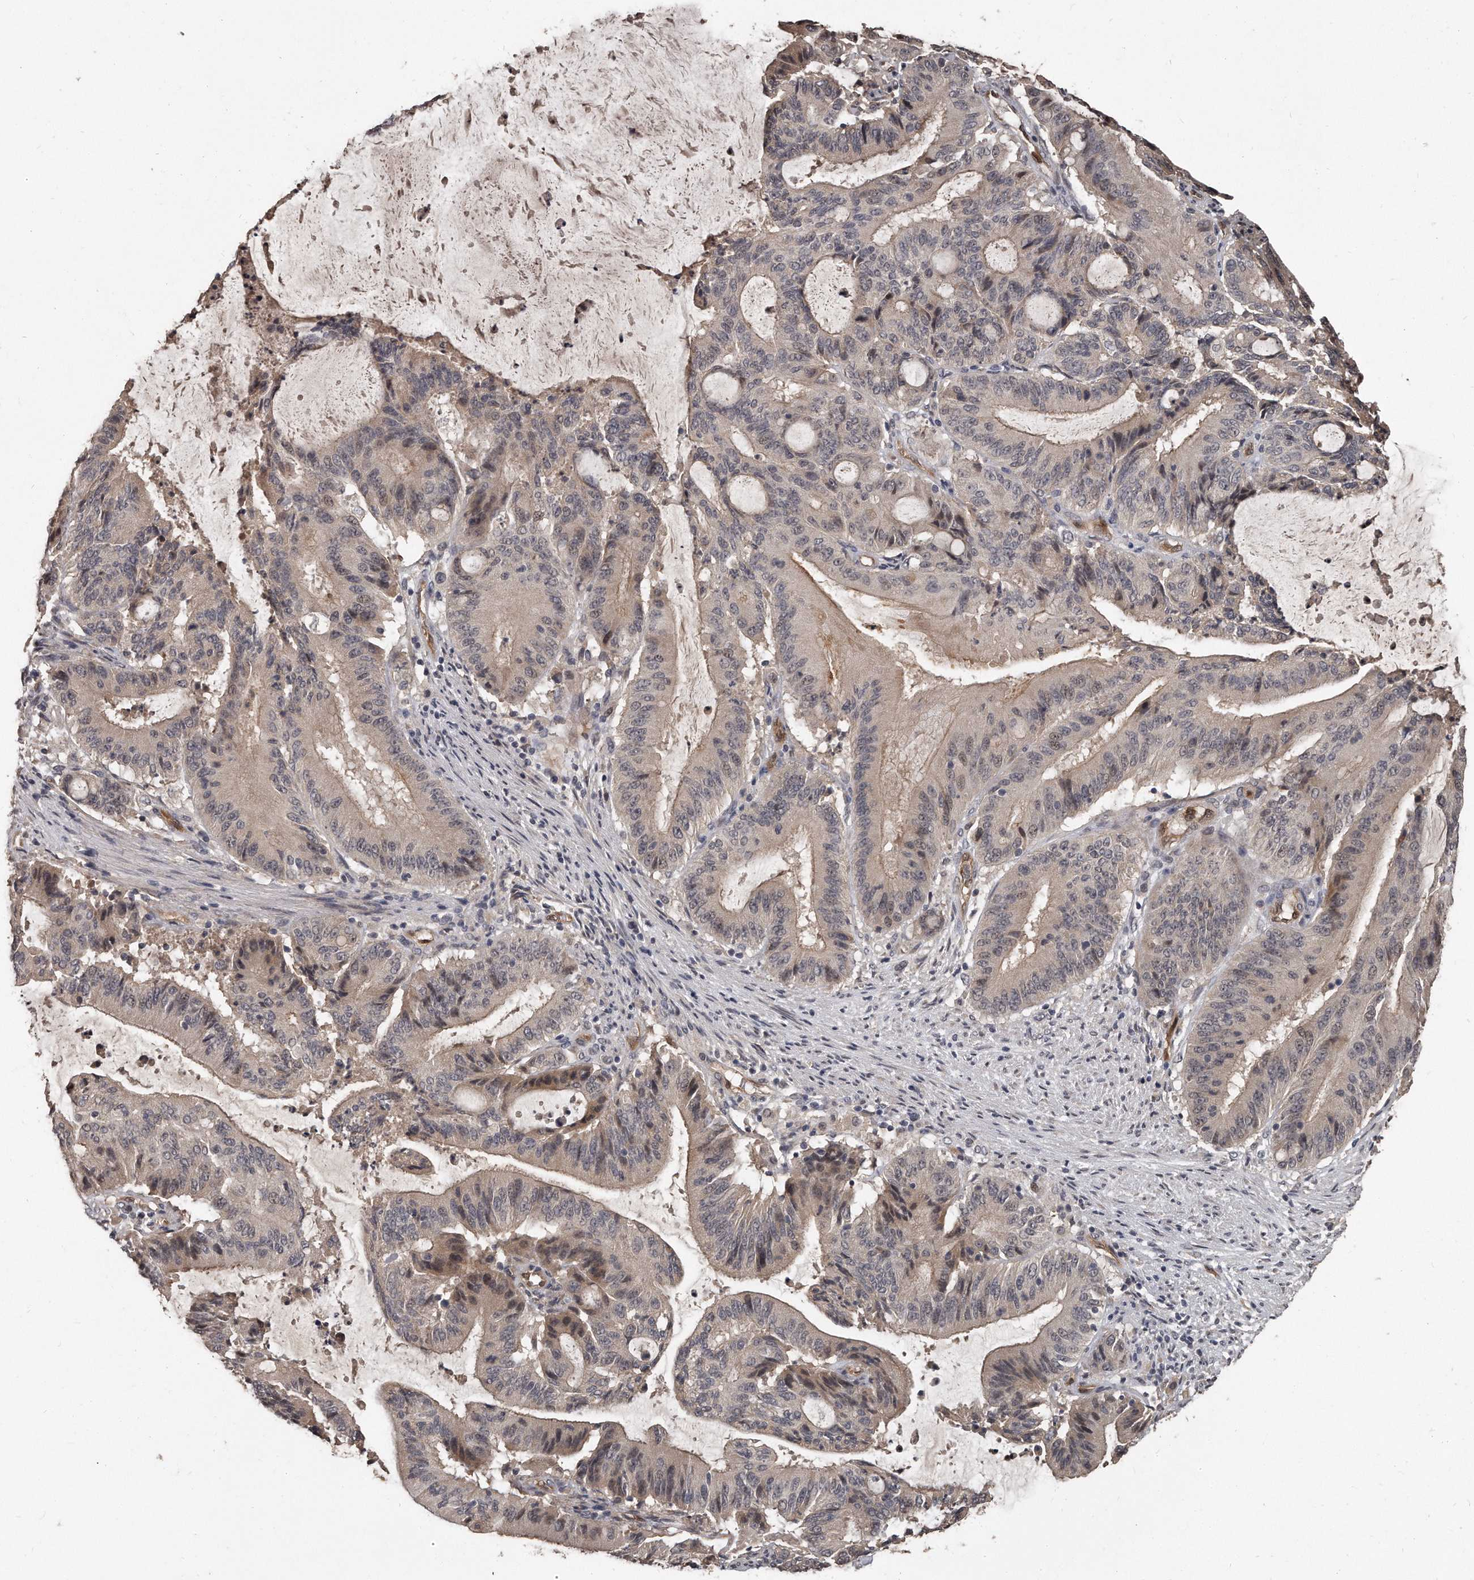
{"staining": {"intensity": "weak", "quantity": "25%-75%", "location": "cytoplasmic/membranous,nuclear"}, "tissue": "liver cancer", "cell_type": "Tumor cells", "image_type": "cancer", "snomed": [{"axis": "morphology", "description": "Normal tissue, NOS"}, {"axis": "morphology", "description": "Cholangiocarcinoma"}, {"axis": "topography", "description": "Liver"}, {"axis": "topography", "description": "Peripheral nerve tissue"}], "caption": "The micrograph shows a brown stain indicating the presence of a protein in the cytoplasmic/membranous and nuclear of tumor cells in cholangiocarcinoma (liver).", "gene": "GRB10", "patient": {"sex": "female", "age": 73}}